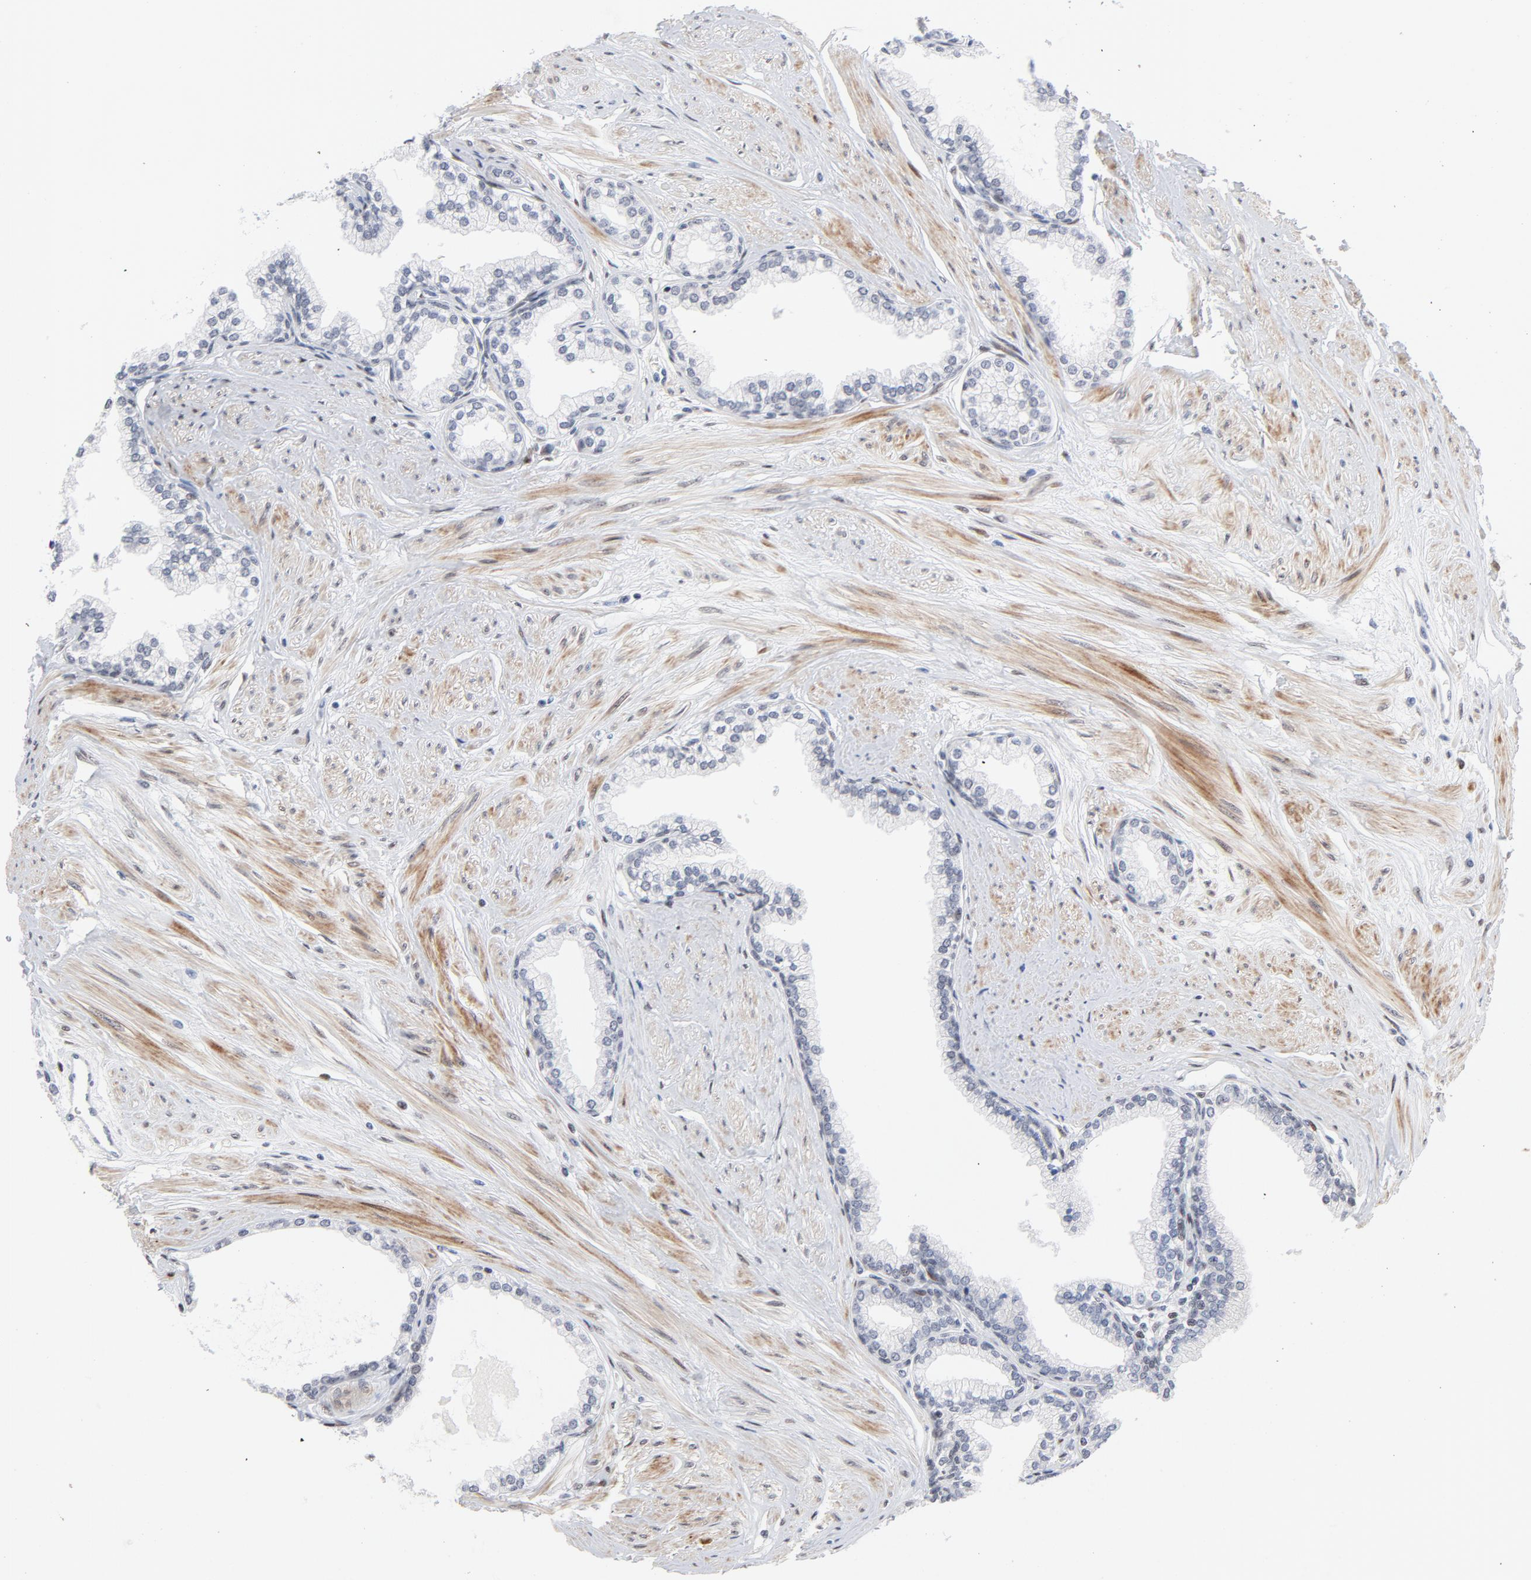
{"staining": {"intensity": "weak", "quantity": "<25%", "location": "nuclear"}, "tissue": "prostate", "cell_type": "Glandular cells", "image_type": "normal", "snomed": [{"axis": "morphology", "description": "Normal tissue, NOS"}, {"axis": "topography", "description": "Prostate"}], "caption": "Immunohistochemical staining of unremarkable human prostate exhibits no significant staining in glandular cells. The staining is performed using DAB (3,3'-diaminobenzidine) brown chromogen with nuclei counter-stained in using hematoxylin.", "gene": "NFIC", "patient": {"sex": "male", "age": 64}}